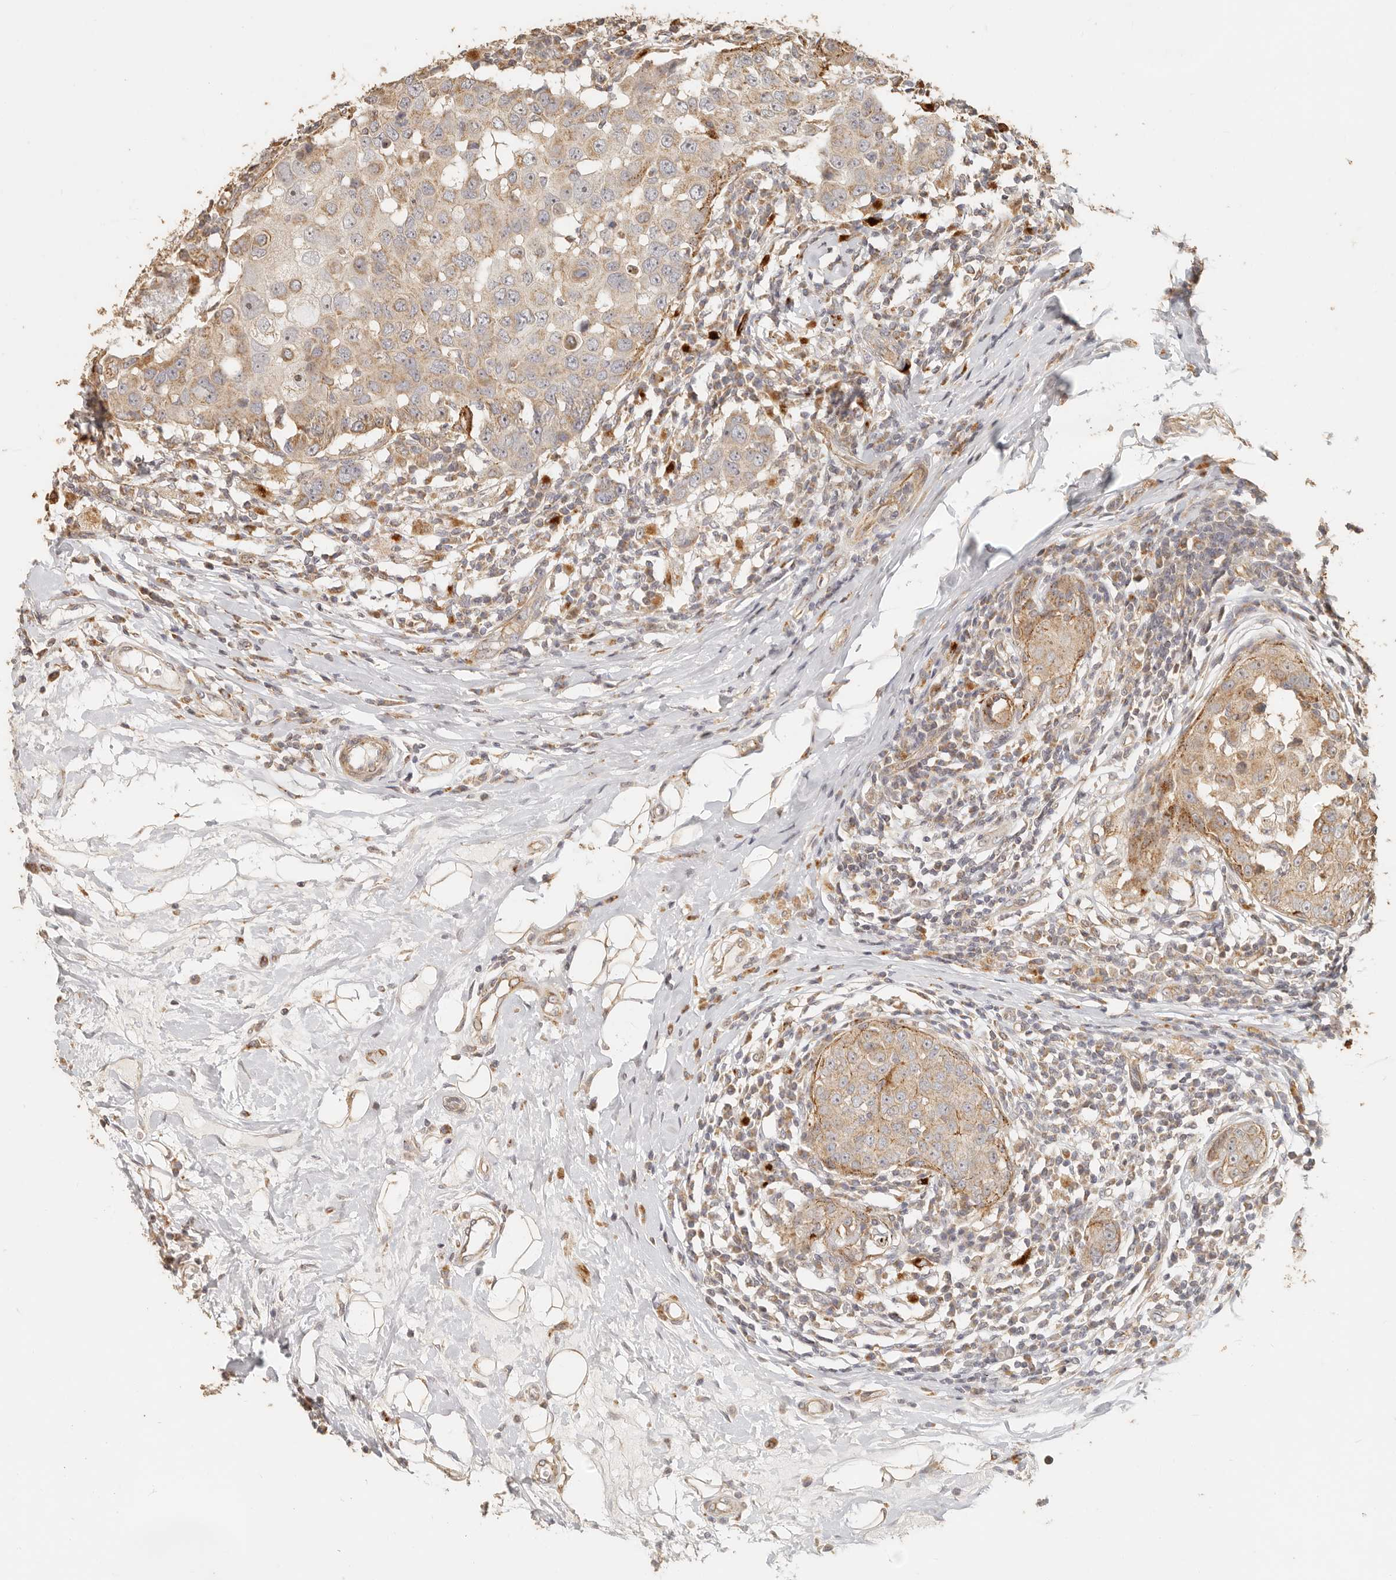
{"staining": {"intensity": "weak", "quantity": ">75%", "location": "cytoplasmic/membranous"}, "tissue": "breast cancer", "cell_type": "Tumor cells", "image_type": "cancer", "snomed": [{"axis": "morphology", "description": "Duct carcinoma"}, {"axis": "topography", "description": "Breast"}], "caption": "The micrograph demonstrates a brown stain indicating the presence of a protein in the cytoplasmic/membranous of tumor cells in infiltrating ductal carcinoma (breast).", "gene": "PTPN22", "patient": {"sex": "female", "age": 27}}